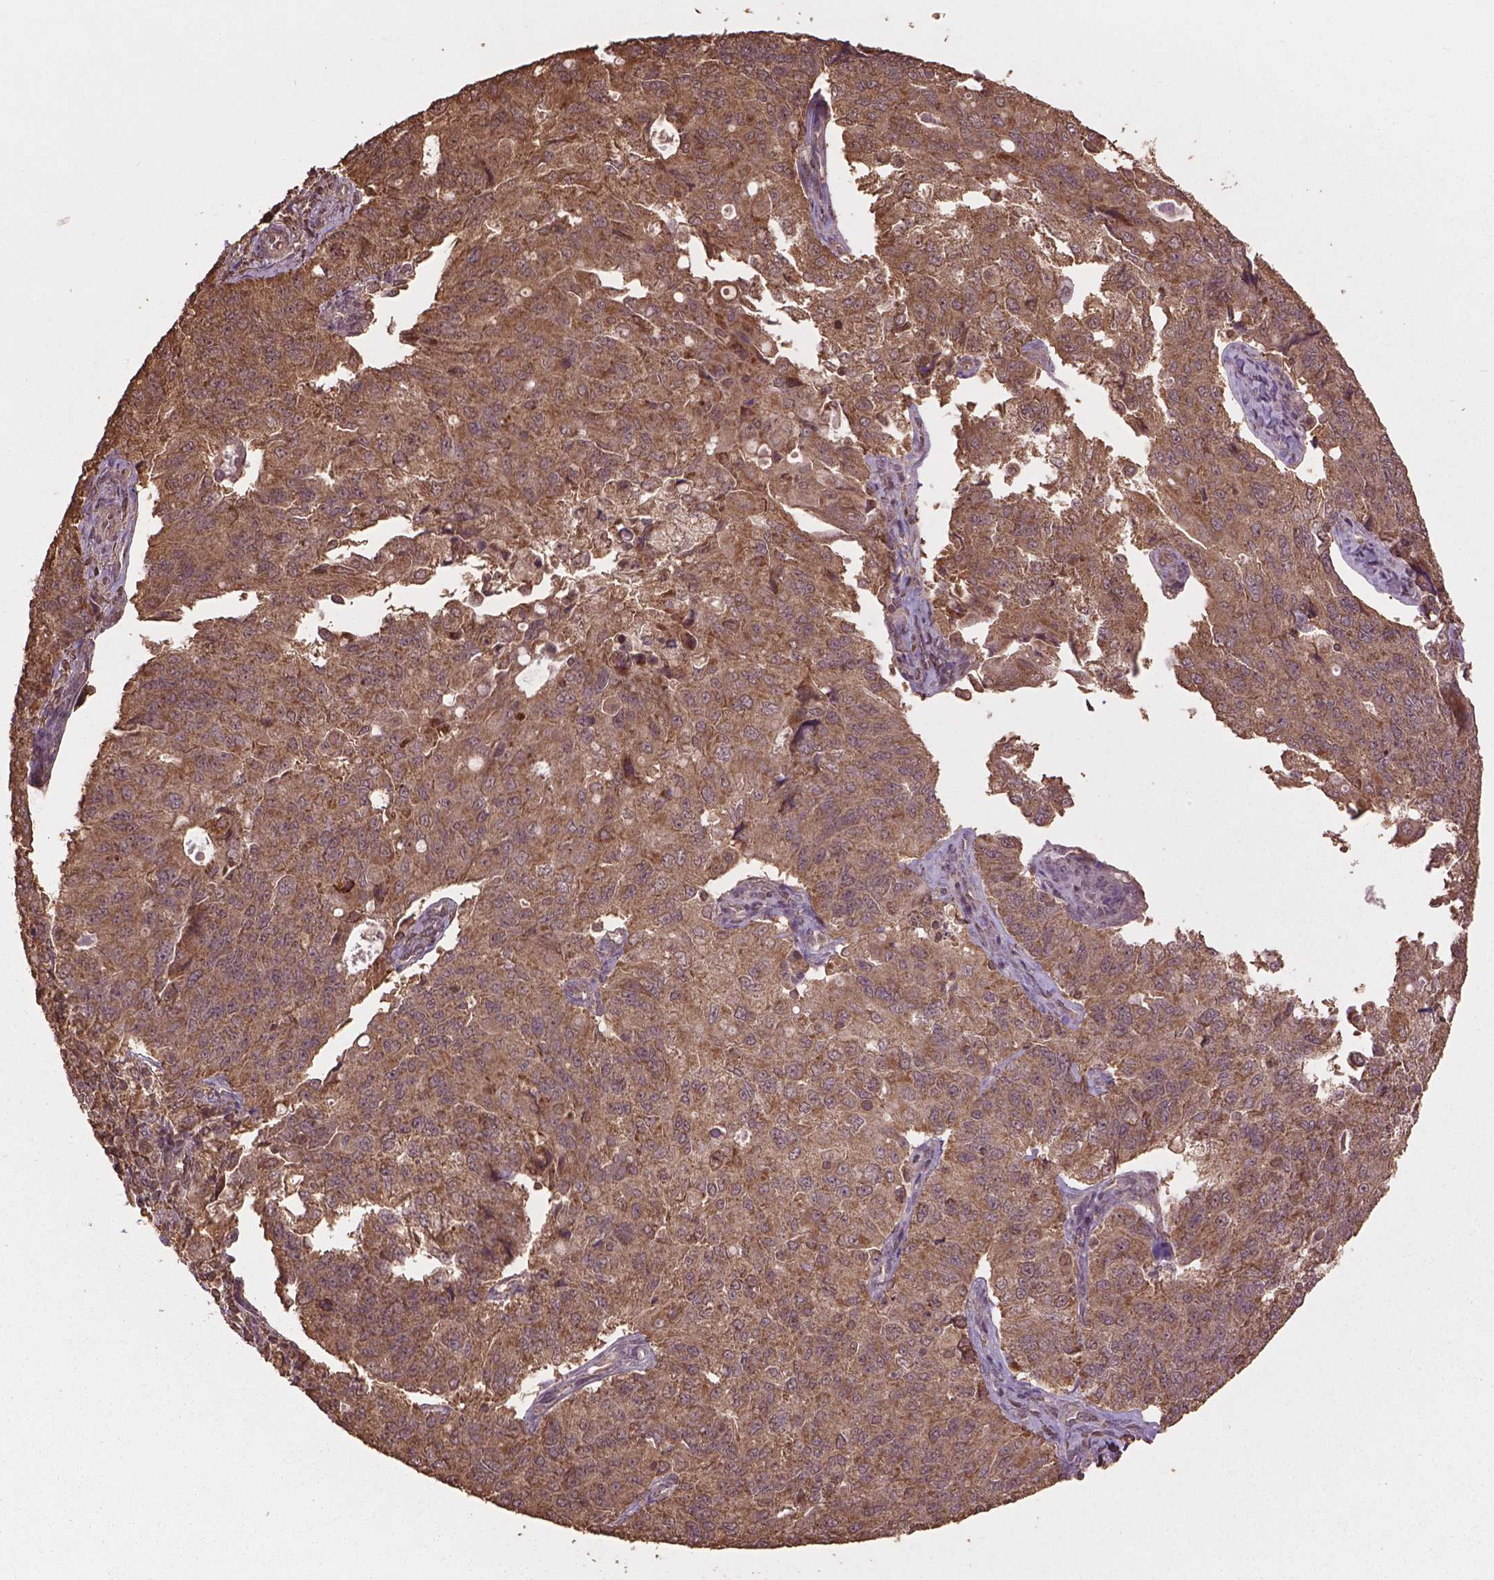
{"staining": {"intensity": "moderate", "quantity": ">75%", "location": "cytoplasmic/membranous"}, "tissue": "endometrial cancer", "cell_type": "Tumor cells", "image_type": "cancer", "snomed": [{"axis": "morphology", "description": "Adenocarcinoma, NOS"}, {"axis": "topography", "description": "Endometrium"}], "caption": "Immunohistochemistry (IHC) staining of endometrial adenocarcinoma, which displays medium levels of moderate cytoplasmic/membranous positivity in about >75% of tumor cells indicating moderate cytoplasmic/membranous protein expression. The staining was performed using DAB (3,3'-diaminobenzidine) (brown) for protein detection and nuclei were counterstained in hematoxylin (blue).", "gene": "BABAM1", "patient": {"sex": "female", "age": 43}}